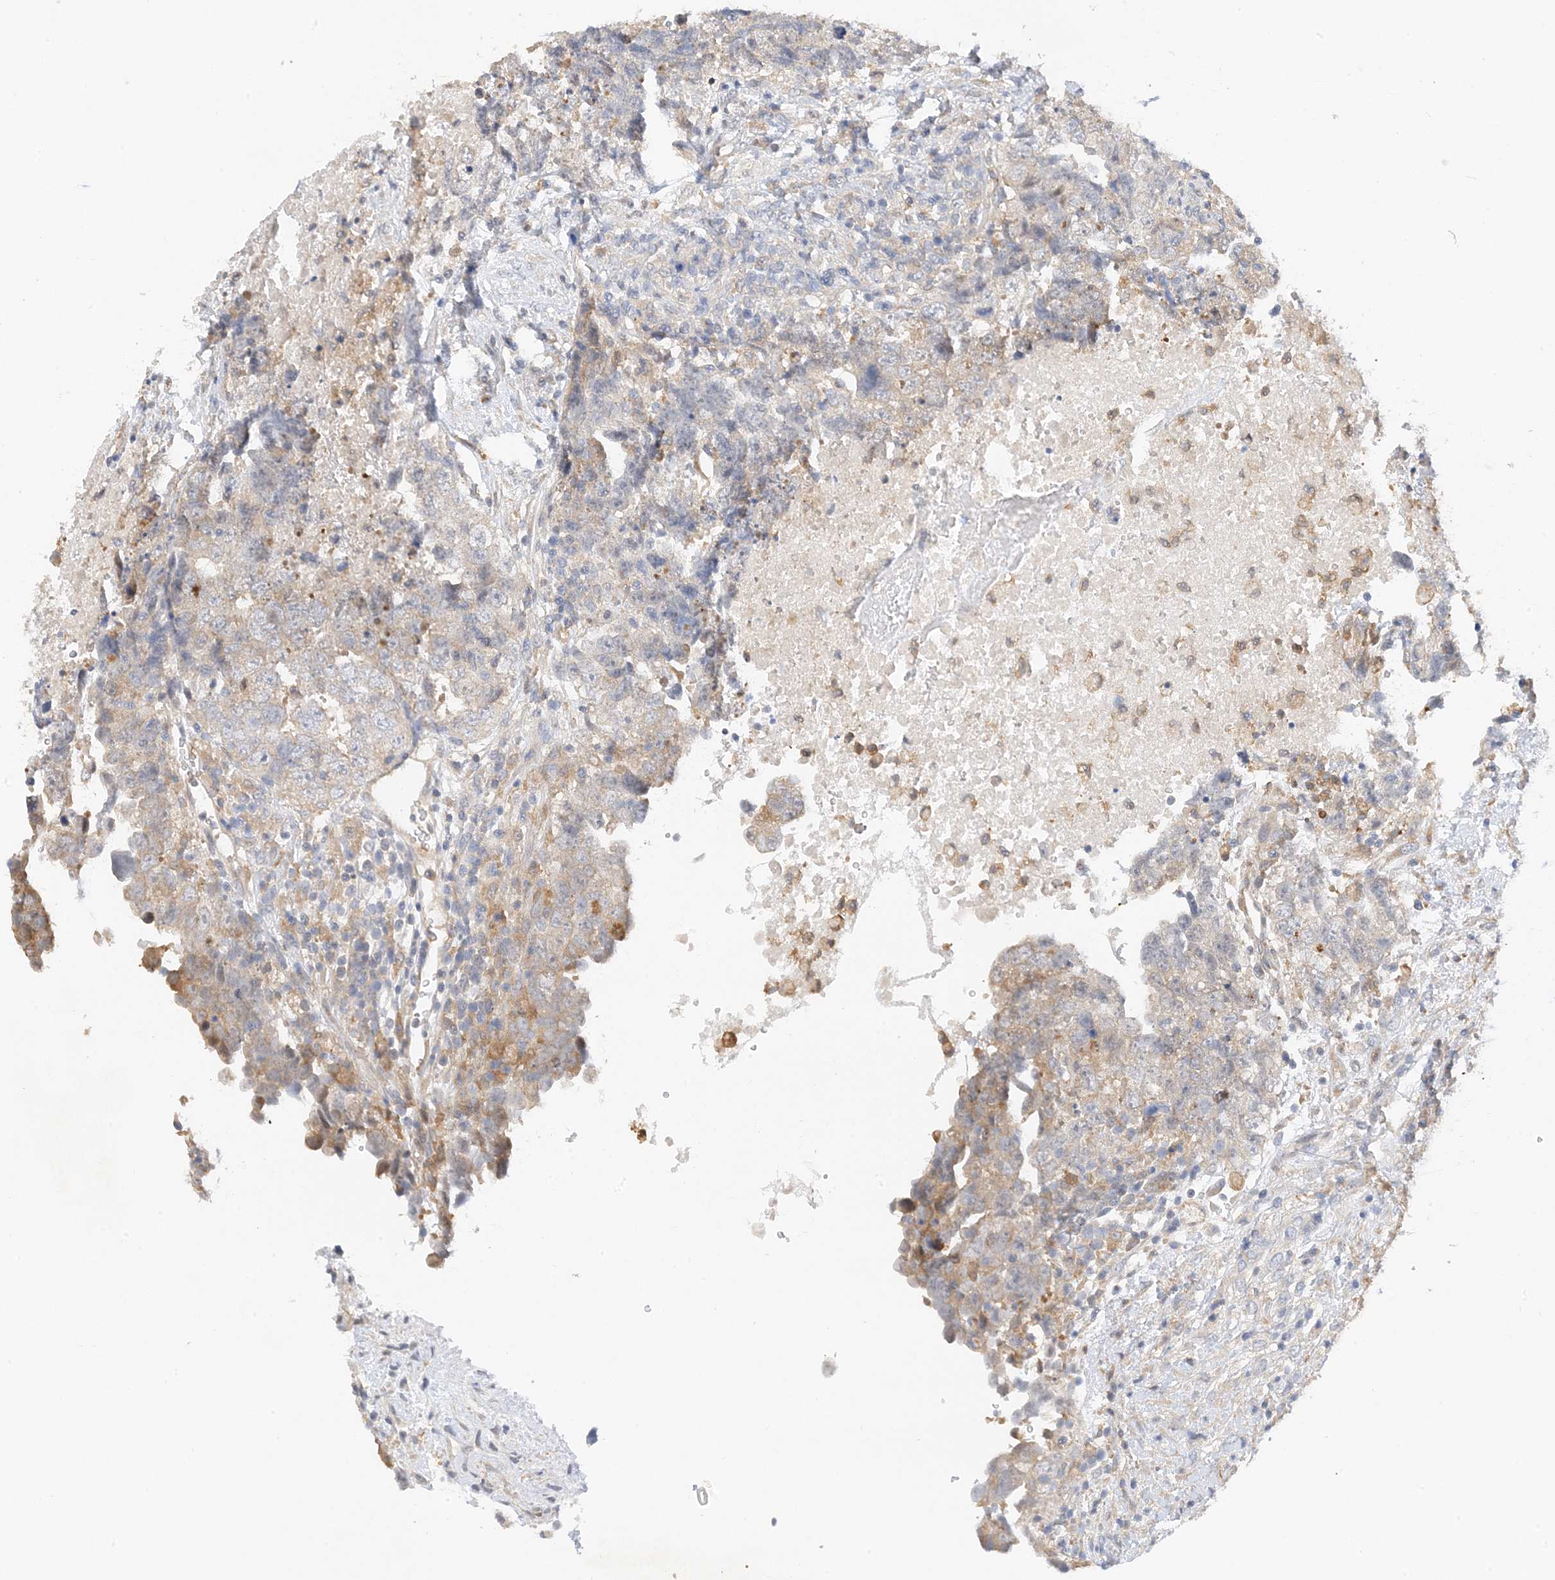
{"staining": {"intensity": "weak", "quantity": "<25%", "location": "cytoplasmic/membranous"}, "tissue": "testis cancer", "cell_type": "Tumor cells", "image_type": "cancer", "snomed": [{"axis": "morphology", "description": "Carcinoma, Embryonal, NOS"}, {"axis": "topography", "description": "Testis"}], "caption": "Protein analysis of testis cancer (embryonal carcinoma) exhibits no significant positivity in tumor cells. (DAB immunohistochemistry with hematoxylin counter stain).", "gene": "KIFBP", "patient": {"sex": "male", "age": 37}}